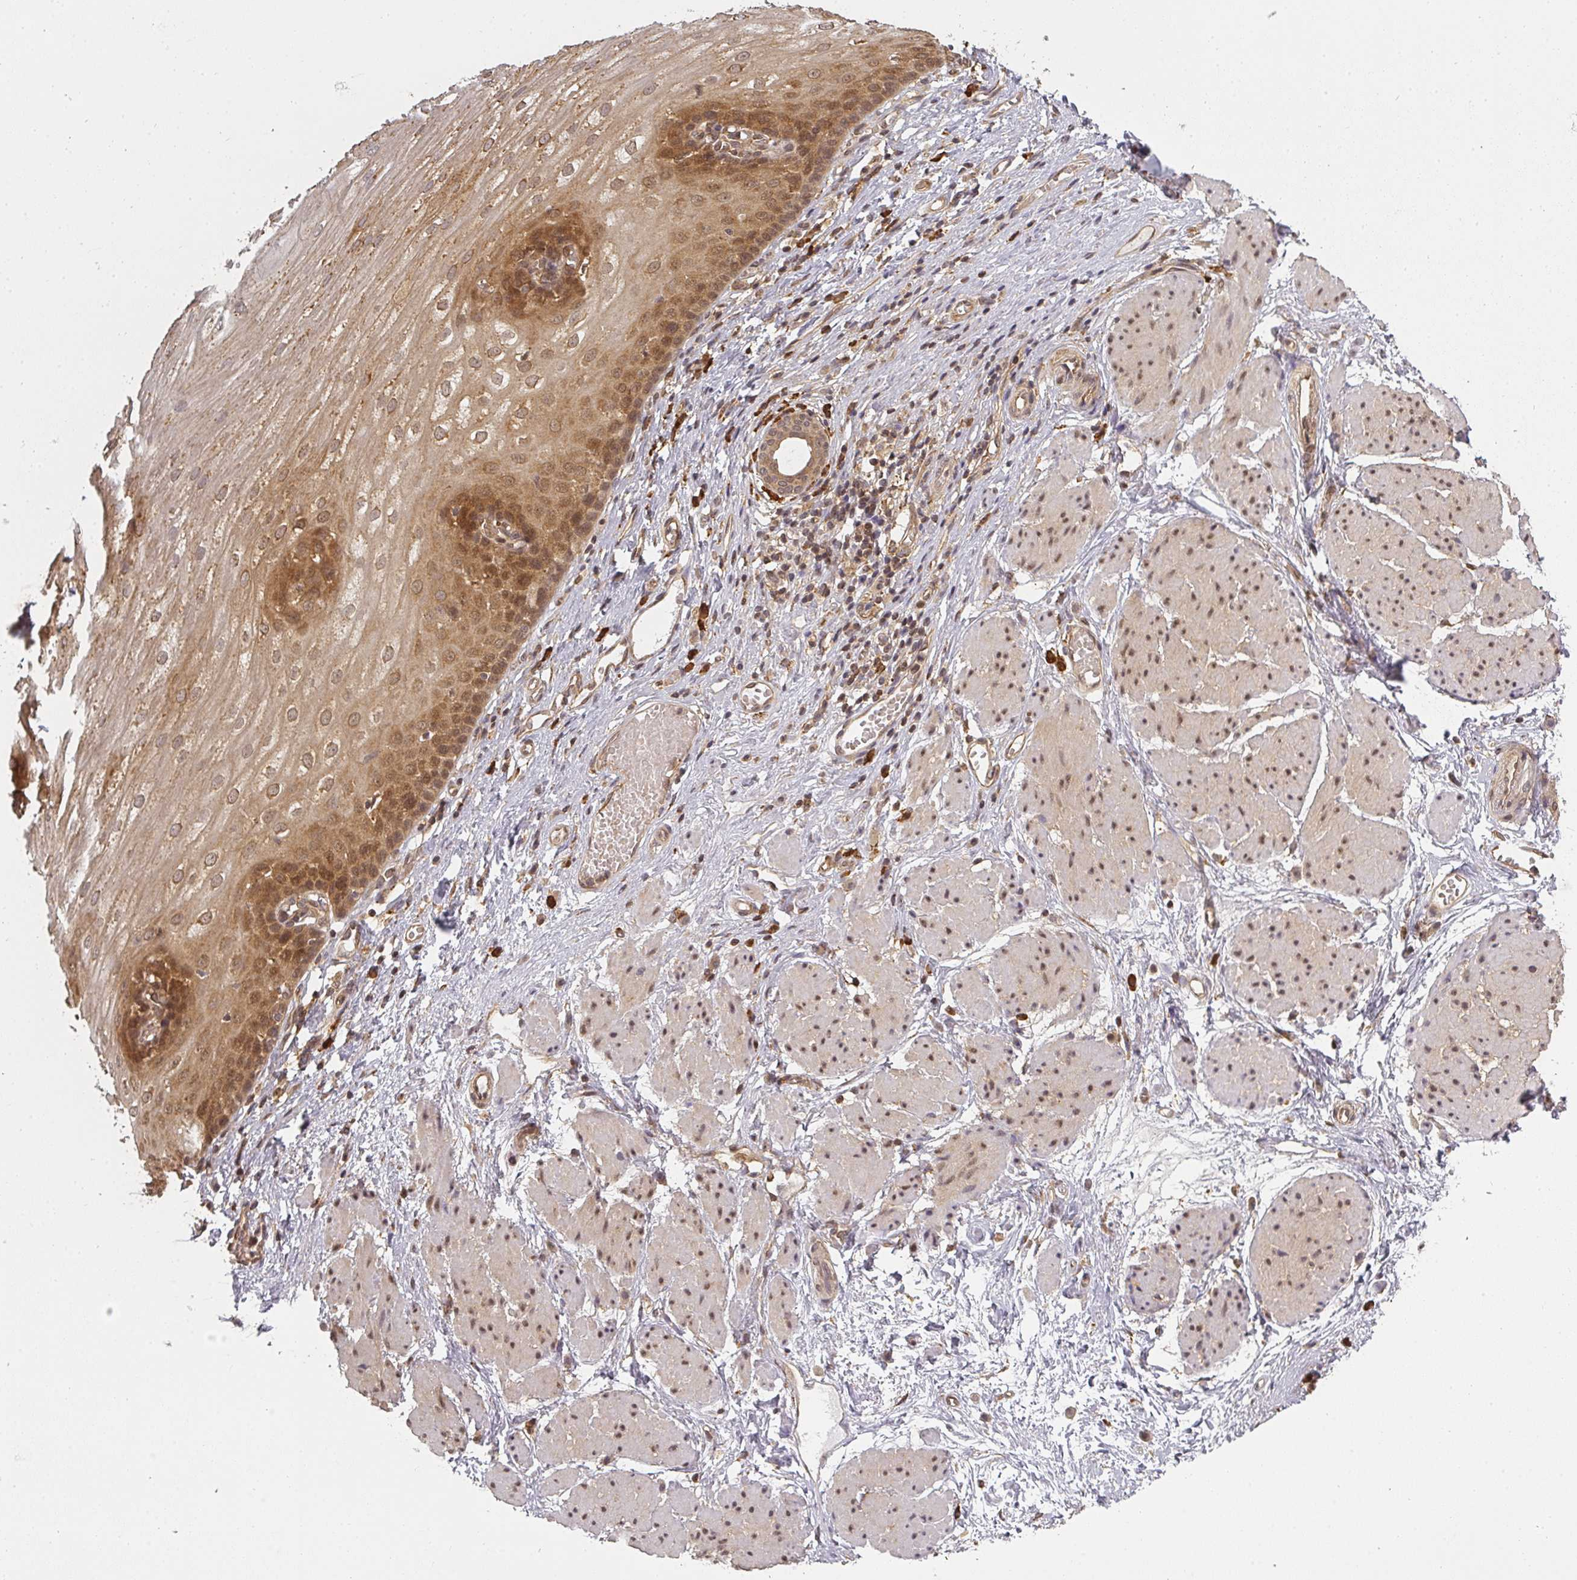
{"staining": {"intensity": "moderate", "quantity": ">75%", "location": "cytoplasmic/membranous,nuclear"}, "tissue": "esophagus", "cell_type": "Squamous epithelial cells", "image_type": "normal", "snomed": [{"axis": "morphology", "description": "Normal tissue, NOS"}, {"axis": "topography", "description": "Esophagus"}], "caption": "IHC photomicrograph of normal human esophagus stained for a protein (brown), which displays medium levels of moderate cytoplasmic/membranous,nuclear staining in approximately >75% of squamous epithelial cells.", "gene": "PPP6R3", "patient": {"sex": "male", "age": 69}}